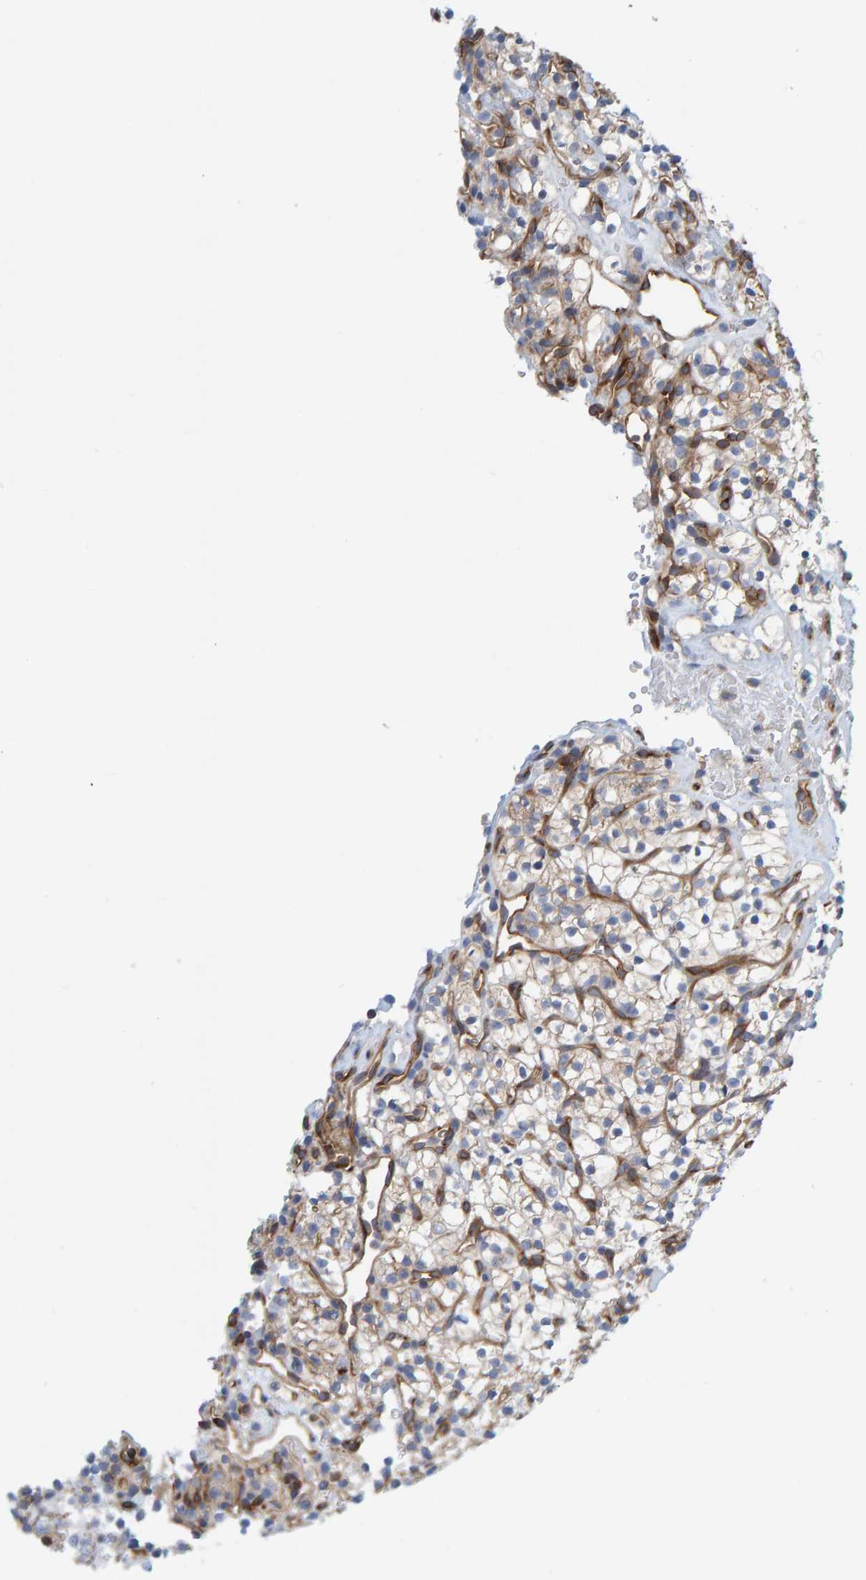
{"staining": {"intensity": "weak", "quantity": "25%-75%", "location": "cytoplasmic/membranous"}, "tissue": "renal cancer", "cell_type": "Tumor cells", "image_type": "cancer", "snomed": [{"axis": "morphology", "description": "Adenocarcinoma, NOS"}, {"axis": "topography", "description": "Kidney"}], "caption": "Protein expression analysis of renal cancer exhibits weak cytoplasmic/membranous positivity in approximately 25%-75% of tumor cells.", "gene": "PRKD2", "patient": {"sex": "female", "age": 57}}